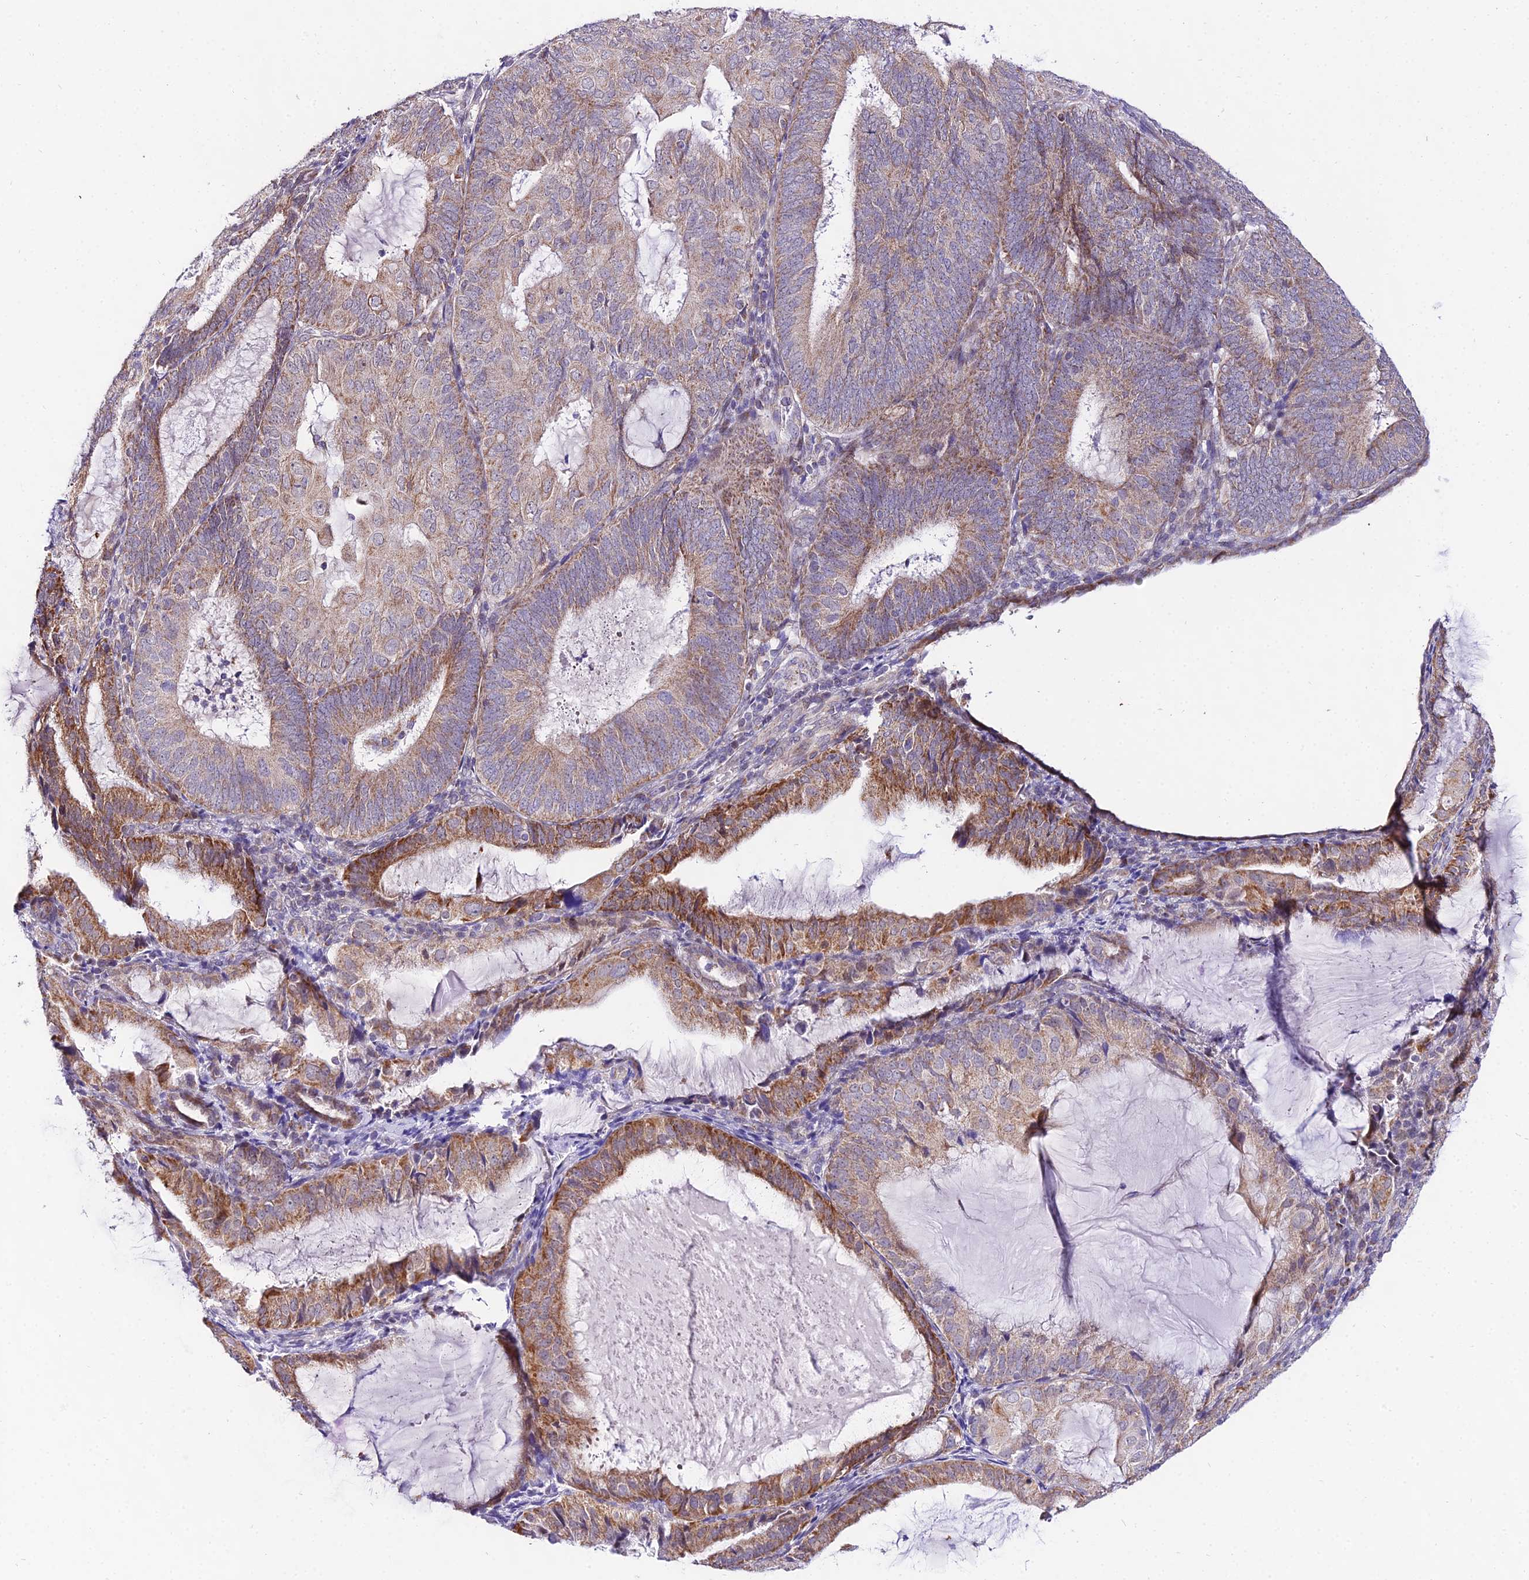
{"staining": {"intensity": "moderate", "quantity": "25%-75%", "location": "cytoplasmic/membranous"}, "tissue": "endometrial cancer", "cell_type": "Tumor cells", "image_type": "cancer", "snomed": [{"axis": "morphology", "description": "Adenocarcinoma, NOS"}, {"axis": "topography", "description": "Endometrium"}], "caption": "High-magnification brightfield microscopy of endometrial cancer stained with DAB (3,3'-diaminobenzidine) (brown) and counterstained with hematoxylin (blue). tumor cells exhibit moderate cytoplasmic/membranous expression is appreciated in about25%-75% of cells. The staining was performed using DAB to visualize the protein expression in brown, while the nuclei were stained in blue with hematoxylin (Magnification: 20x).", "gene": "ATP5PB", "patient": {"sex": "female", "age": 81}}